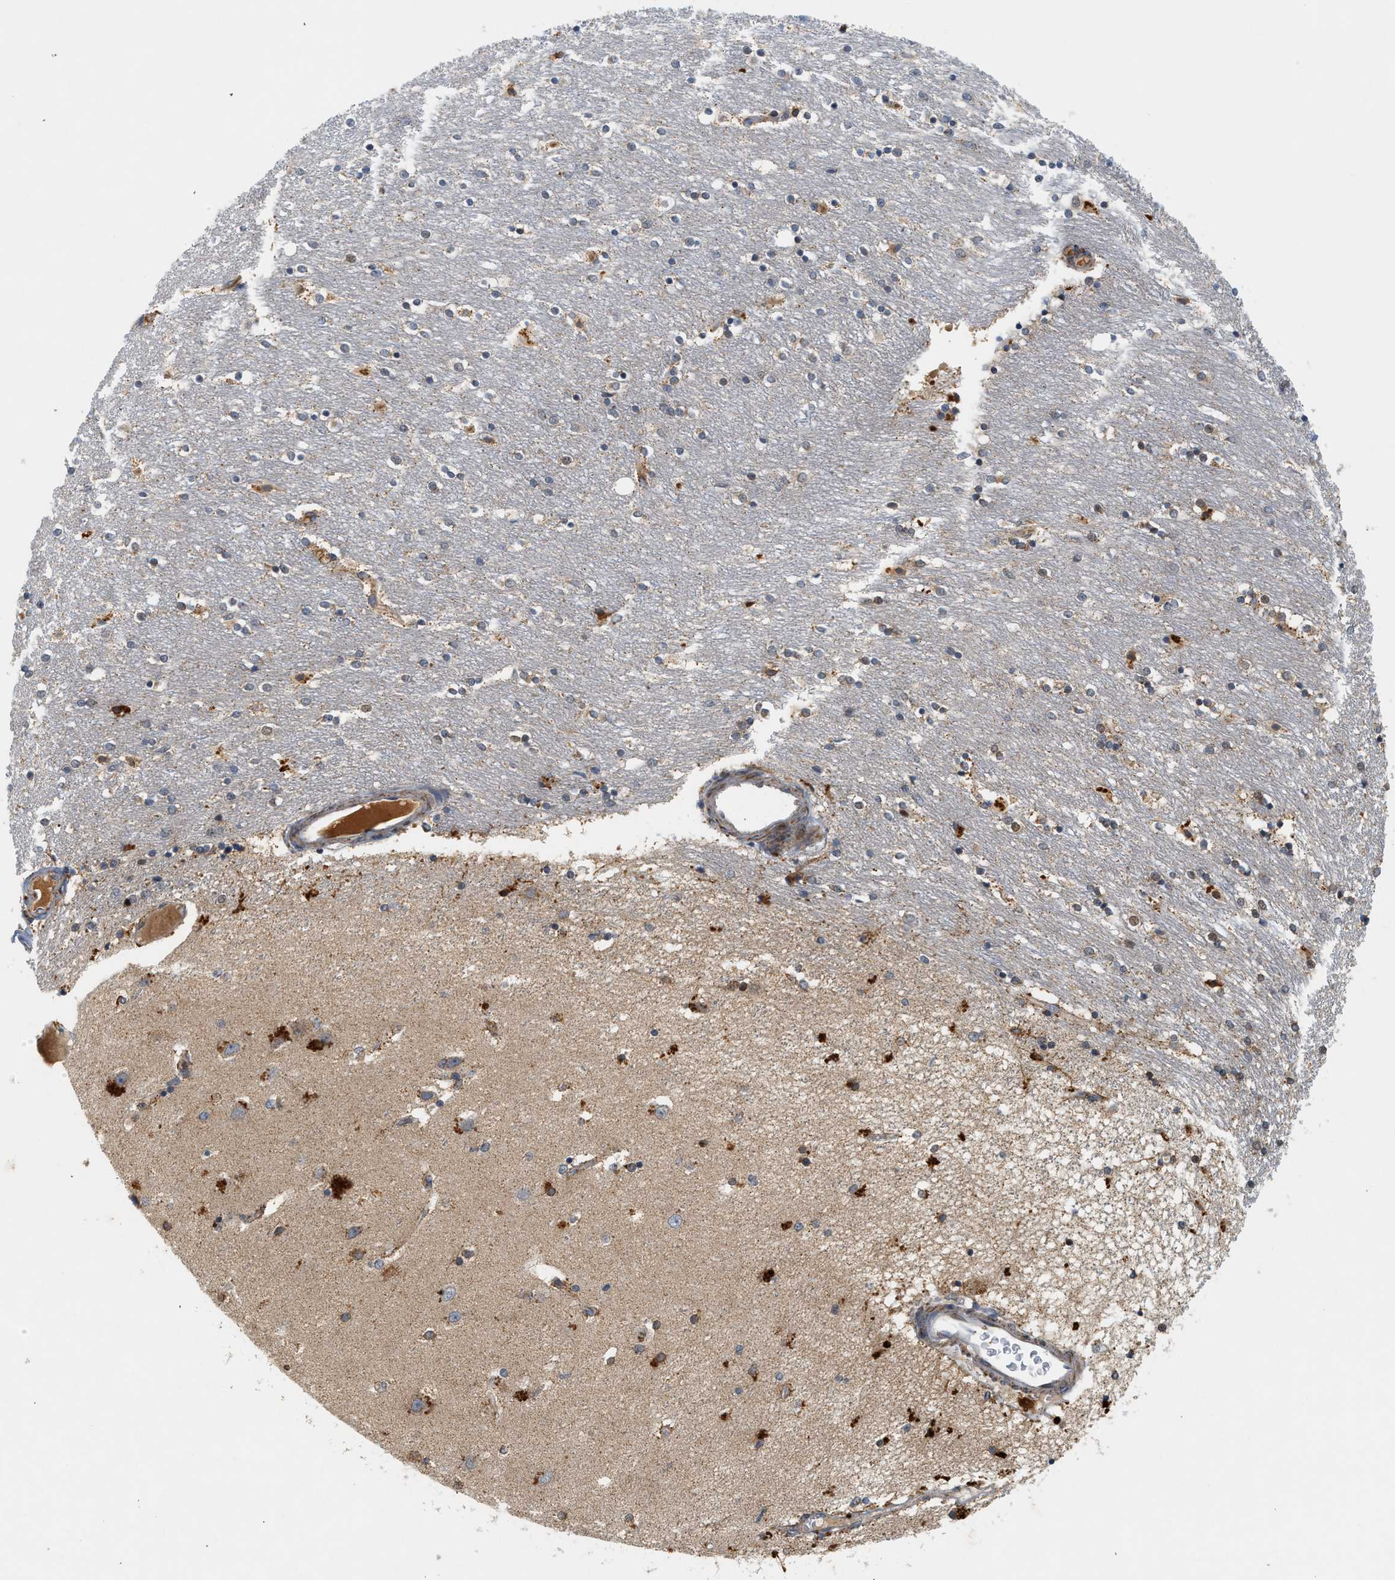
{"staining": {"intensity": "strong", "quantity": "<25%", "location": "cytoplasmic/membranous"}, "tissue": "caudate", "cell_type": "Glial cells", "image_type": "normal", "snomed": [{"axis": "morphology", "description": "Normal tissue, NOS"}, {"axis": "topography", "description": "Lateral ventricle wall"}], "caption": "Strong cytoplasmic/membranous protein staining is appreciated in approximately <25% of glial cells in caudate.", "gene": "MCU", "patient": {"sex": "female", "age": 54}}